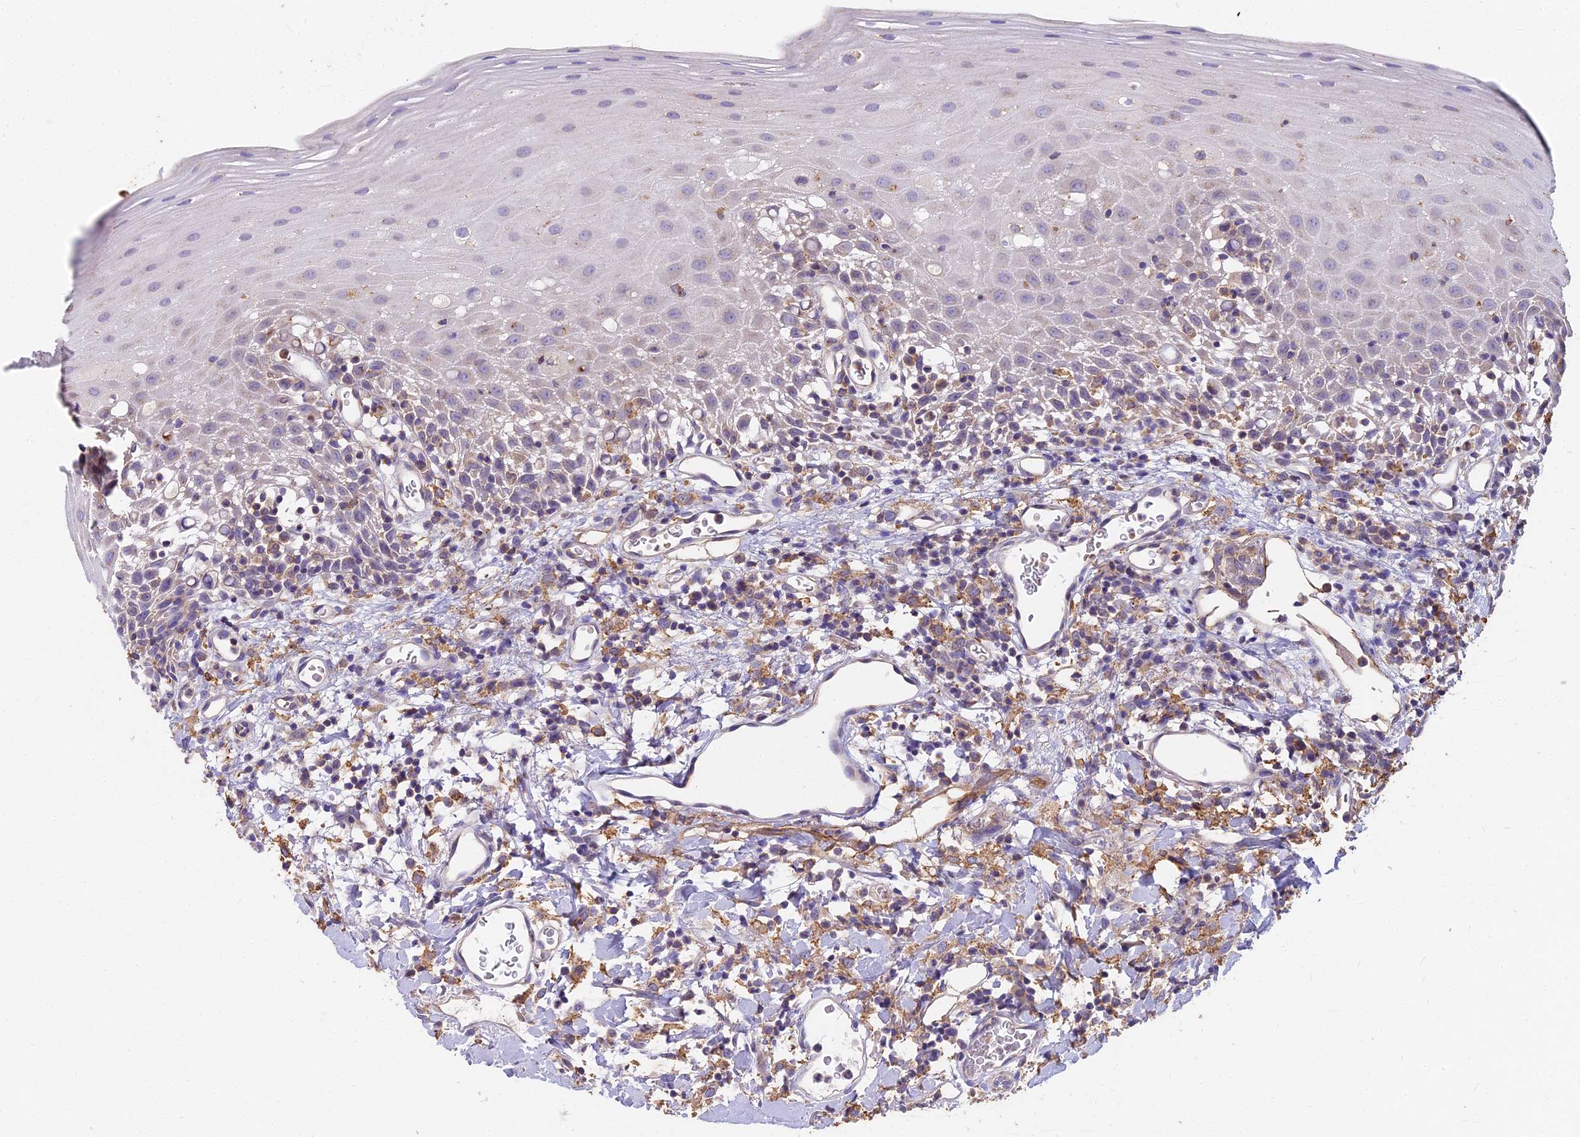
{"staining": {"intensity": "weak", "quantity": "<25%", "location": "cytoplasmic/membranous"}, "tissue": "oral mucosa", "cell_type": "Squamous epithelial cells", "image_type": "normal", "snomed": [{"axis": "morphology", "description": "Normal tissue, NOS"}, {"axis": "topography", "description": "Oral tissue"}], "caption": "DAB (3,3'-diaminobenzidine) immunohistochemical staining of benign oral mucosa reveals no significant expression in squamous epithelial cells. (Stains: DAB IHC with hematoxylin counter stain, Microscopy: brightfield microscopy at high magnification).", "gene": "CEMIP2", "patient": {"sex": "female", "age": 70}}